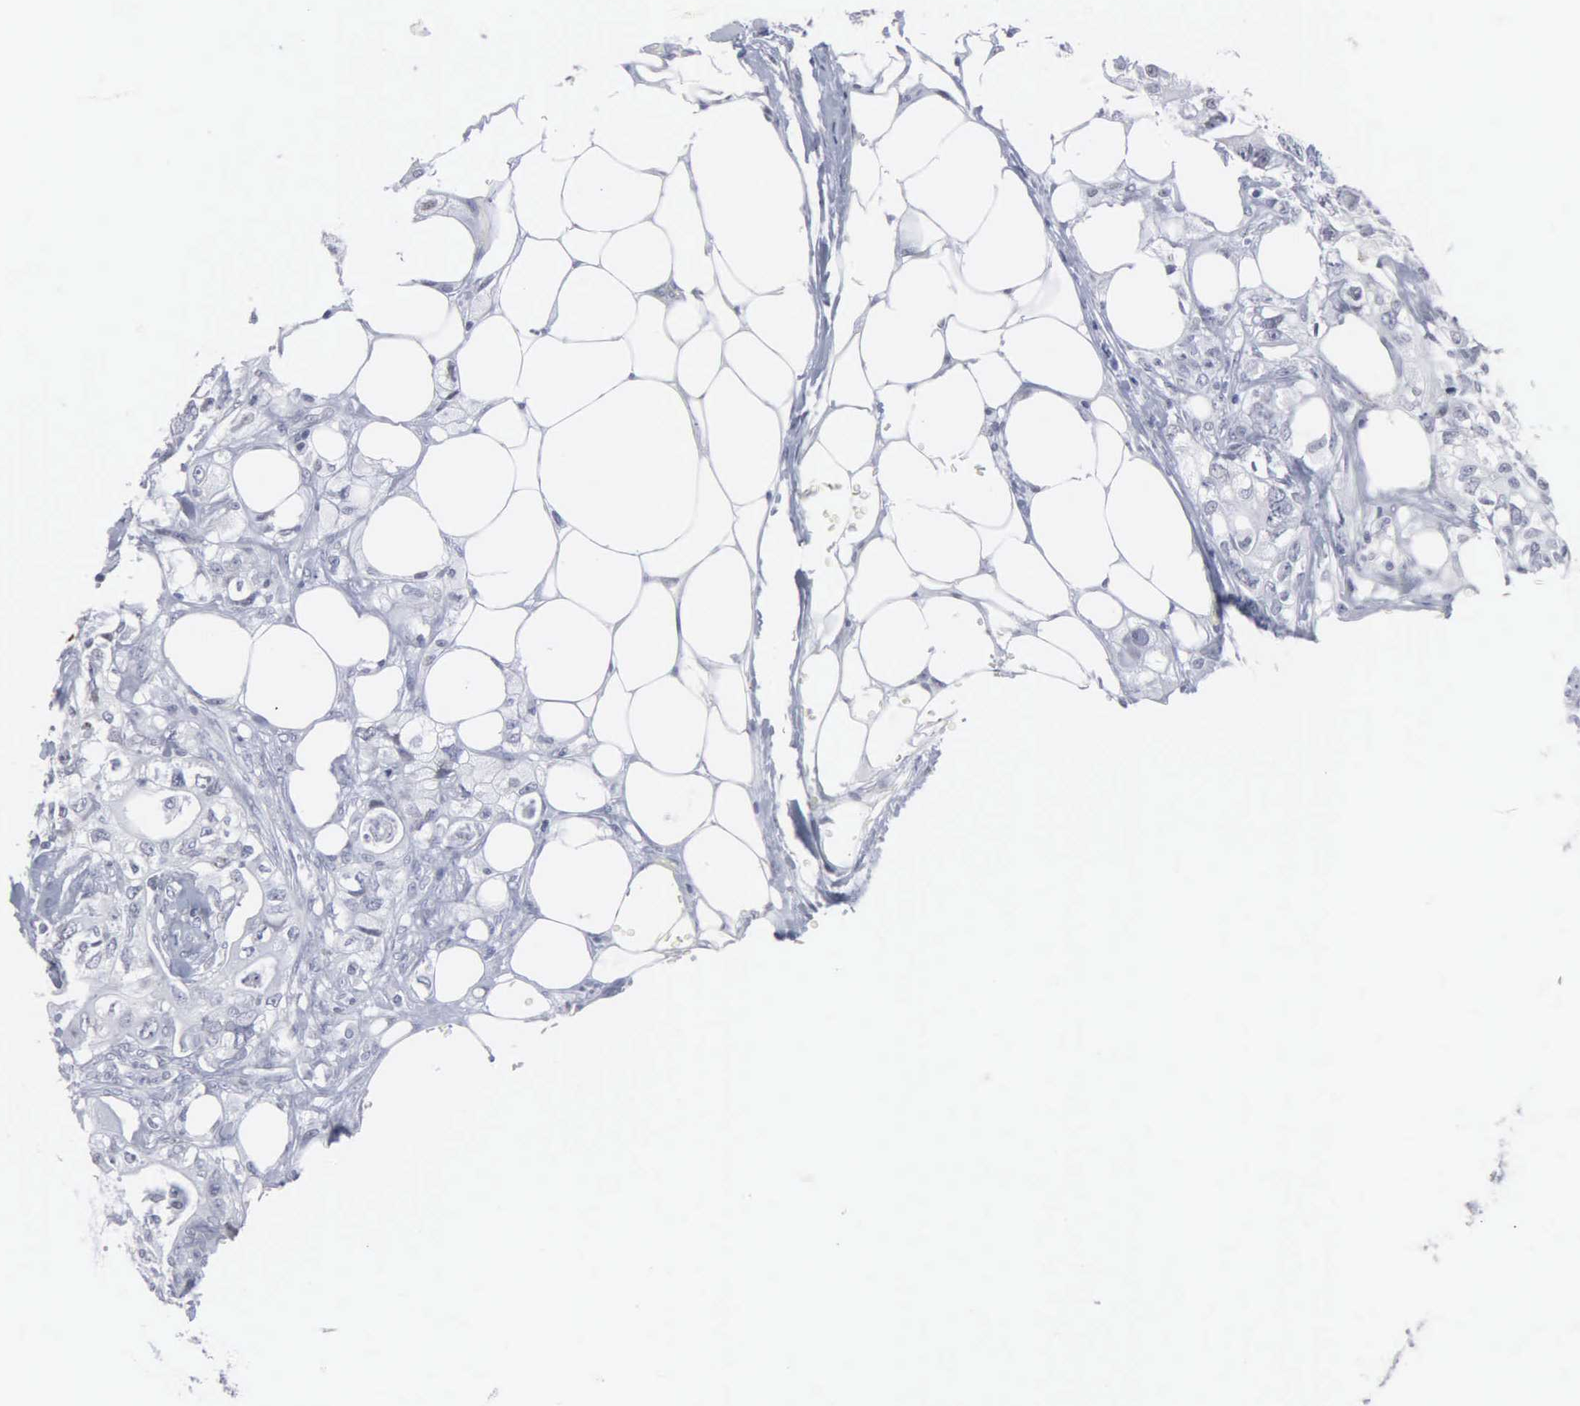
{"staining": {"intensity": "negative", "quantity": "none", "location": "none"}, "tissue": "colorectal cancer", "cell_type": "Tumor cells", "image_type": "cancer", "snomed": [{"axis": "morphology", "description": "Adenocarcinoma, NOS"}, {"axis": "topography", "description": "Rectum"}], "caption": "The micrograph exhibits no significant expression in tumor cells of colorectal adenocarcinoma. Nuclei are stained in blue.", "gene": "SPIN3", "patient": {"sex": "female", "age": 57}}